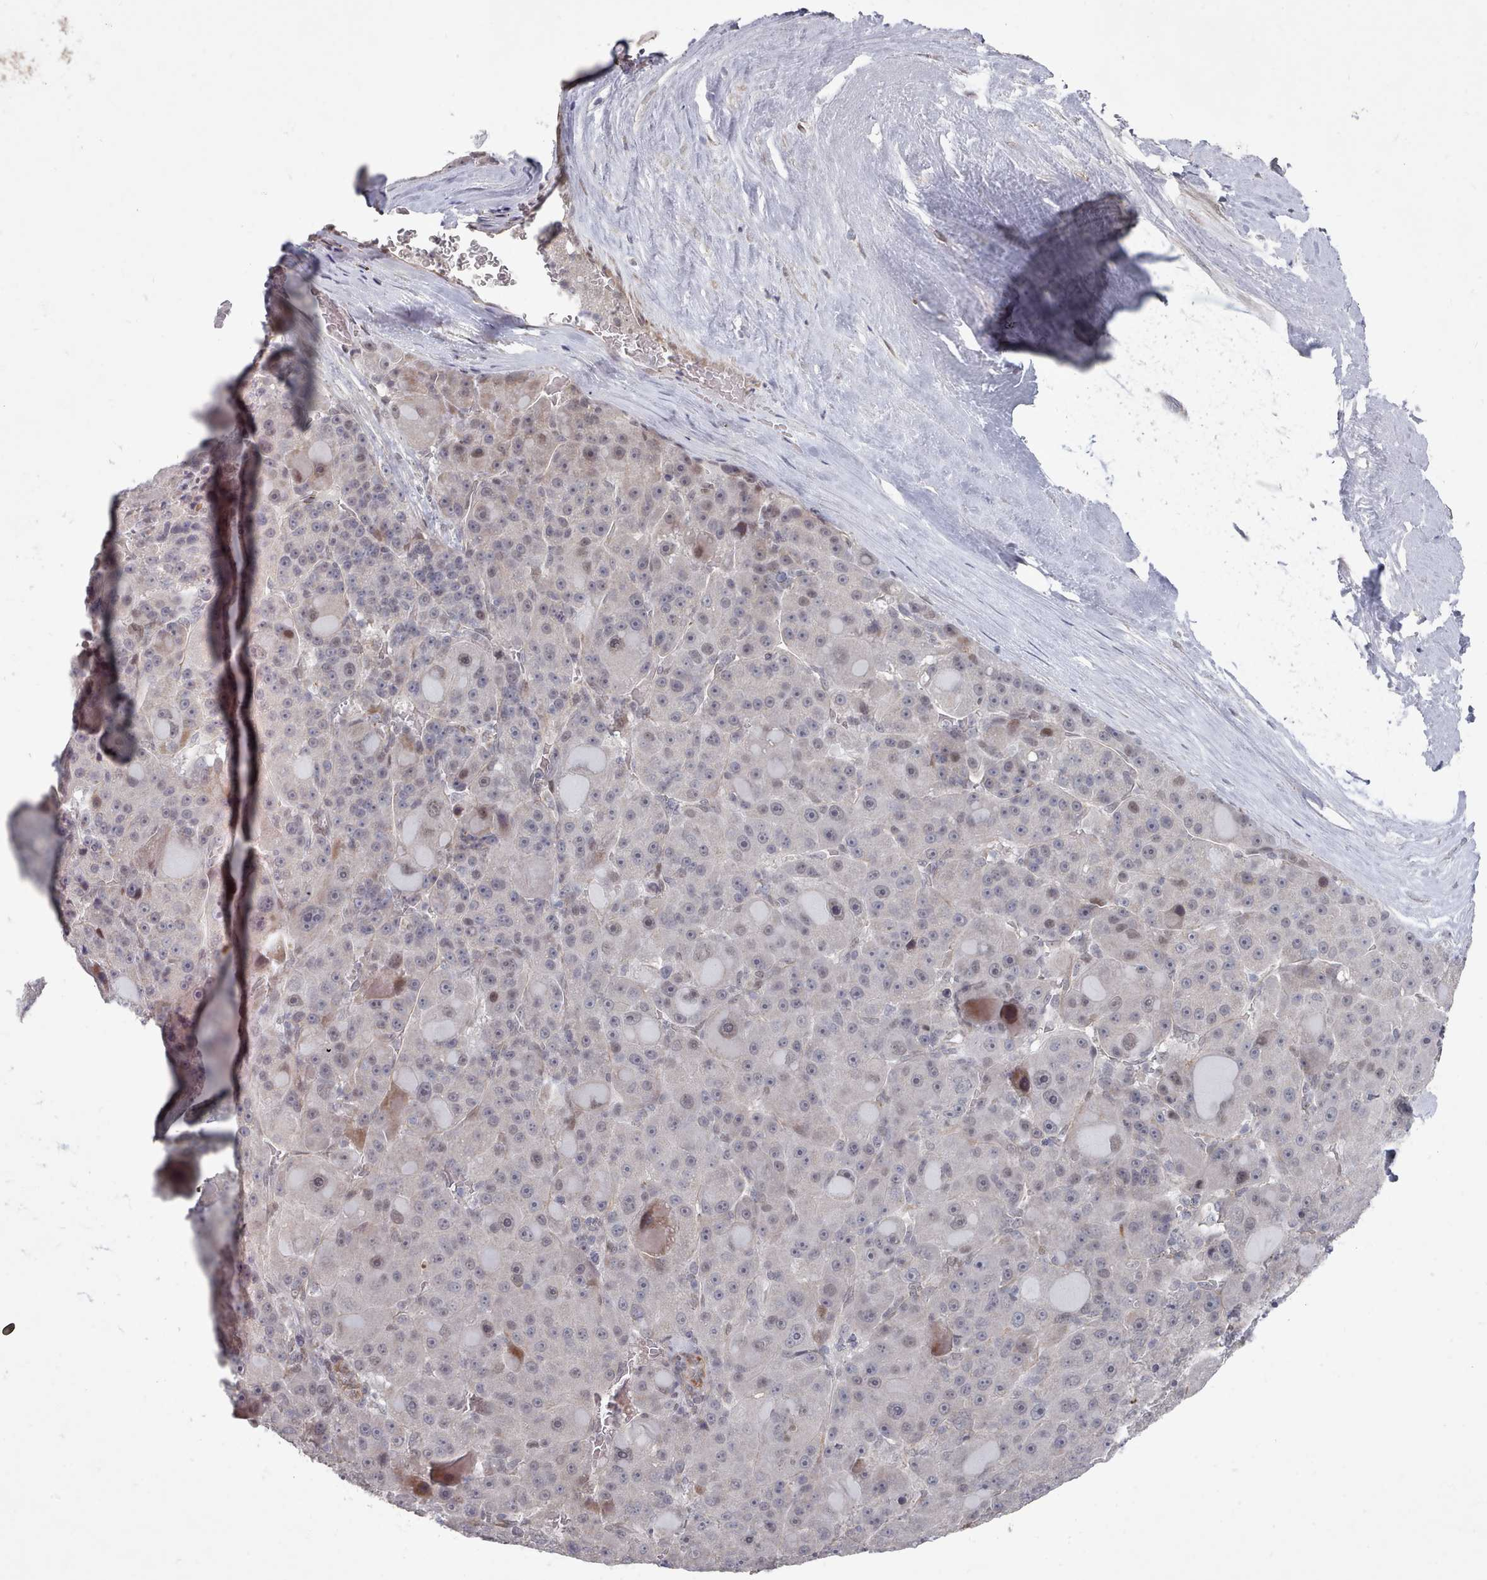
{"staining": {"intensity": "negative", "quantity": "none", "location": "none"}, "tissue": "liver cancer", "cell_type": "Tumor cells", "image_type": "cancer", "snomed": [{"axis": "morphology", "description": "Carcinoma, Hepatocellular, NOS"}, {"axis": "topography", "description": "Liver"}], "caption": "Tumor cells show no significant expression in liver cancer (hepatocellular carcinoma).", "gene": "CPSF4", "patient": {"sex": "male", "age": 76}}